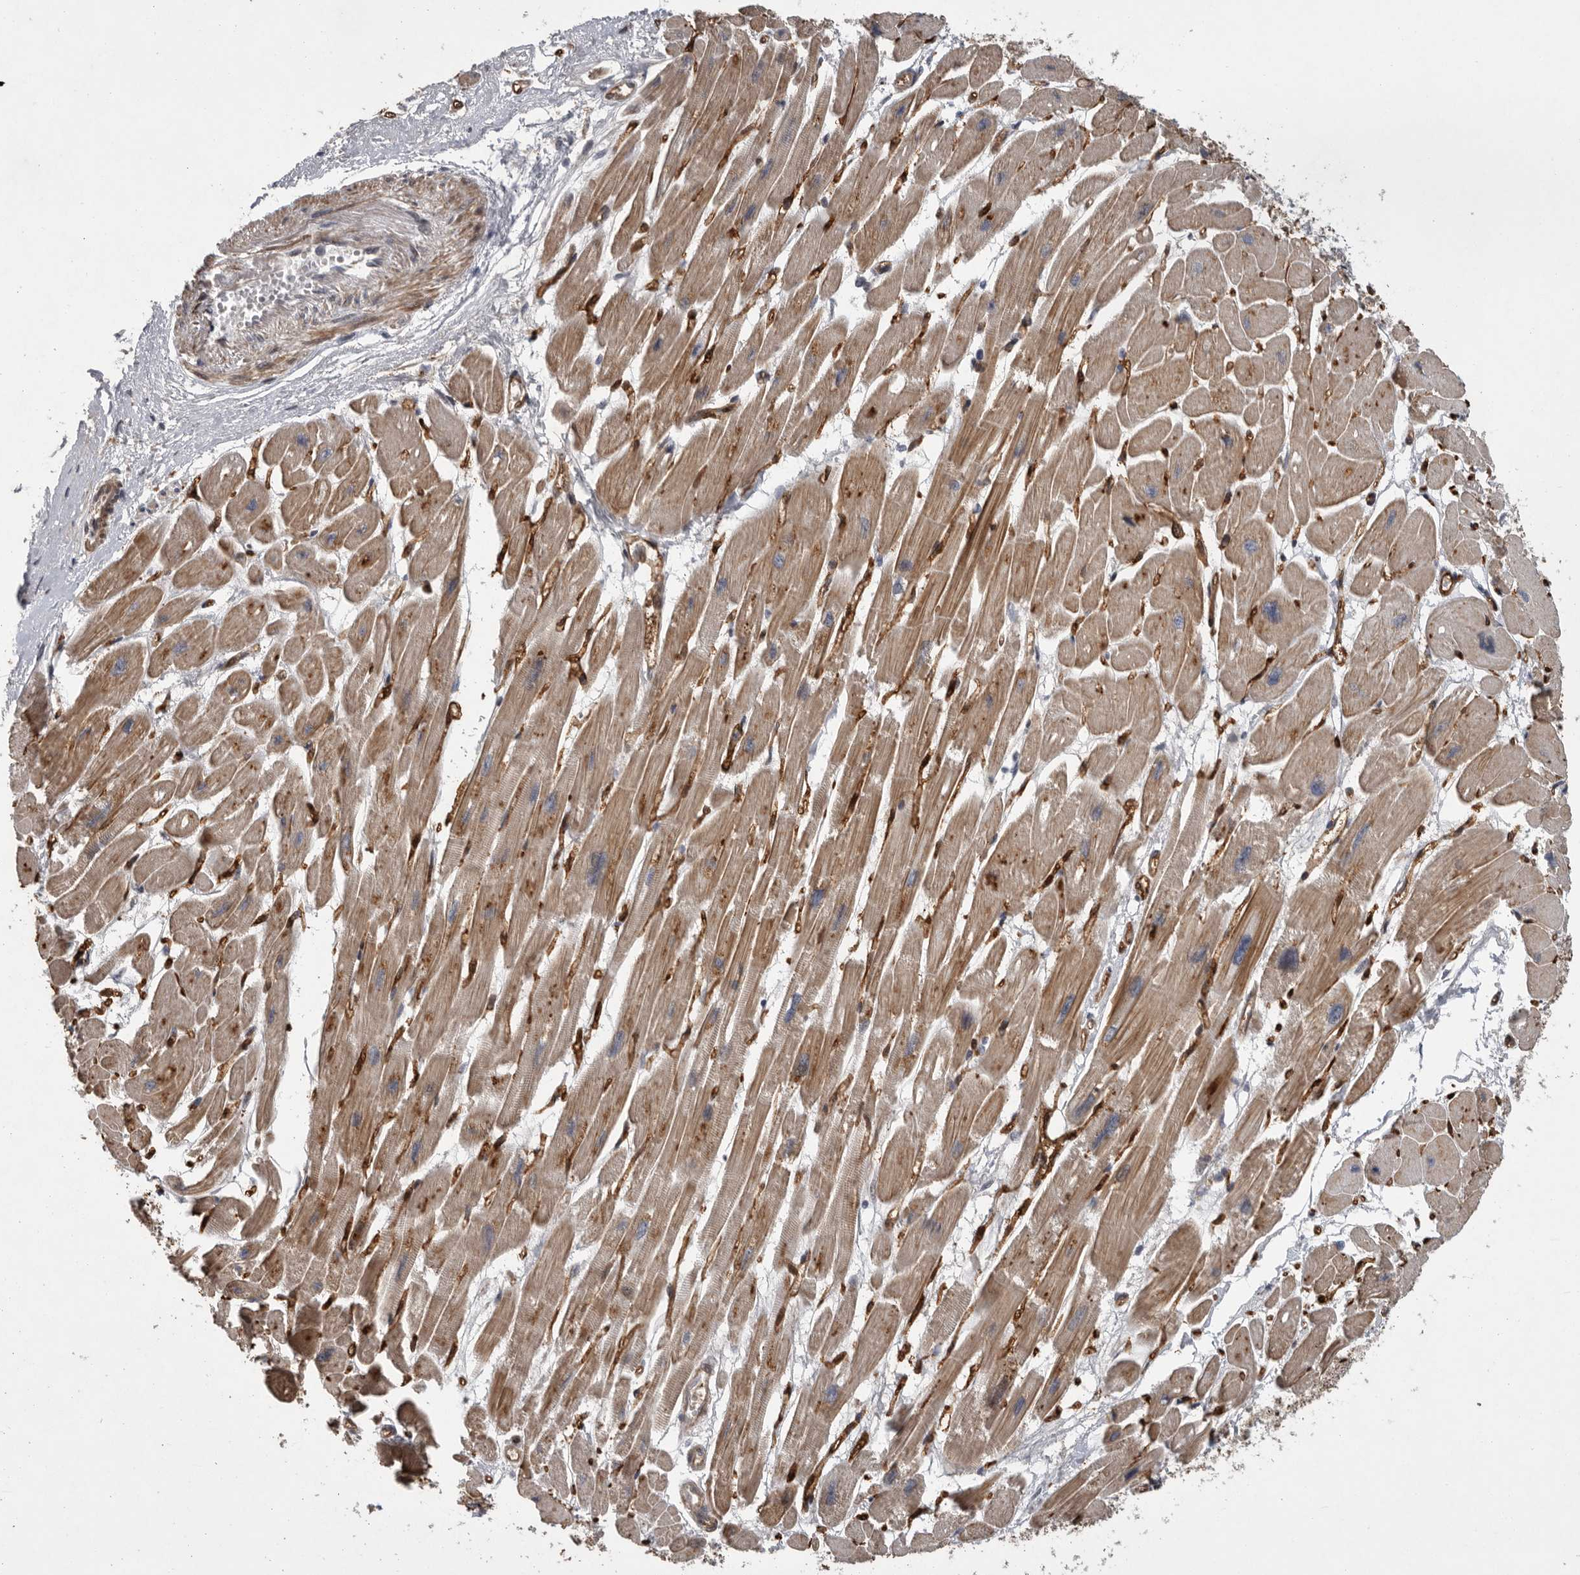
{"staining": {"intensity": "moderate", "quantity": ">75%", "location": "cytoplasmic/membranous"}, "tissue": "heart muscle", "cell_type": "Cardiomyocytes", "image_type": "normal", "snomed": [{"axis": "morphology", "description": "Normal tissue, NOS"}, {"axis": "topography", "description": "Heart"}], "caption": "There is medium levels of moderate cytoplasmic/membranous expression in cardiomyocytes of normal heart muscle, as demonstrated by immunohistochemical staining (brown color).", "gene": "MPDZ", "patient": {"sex": "female", "age": 54}}